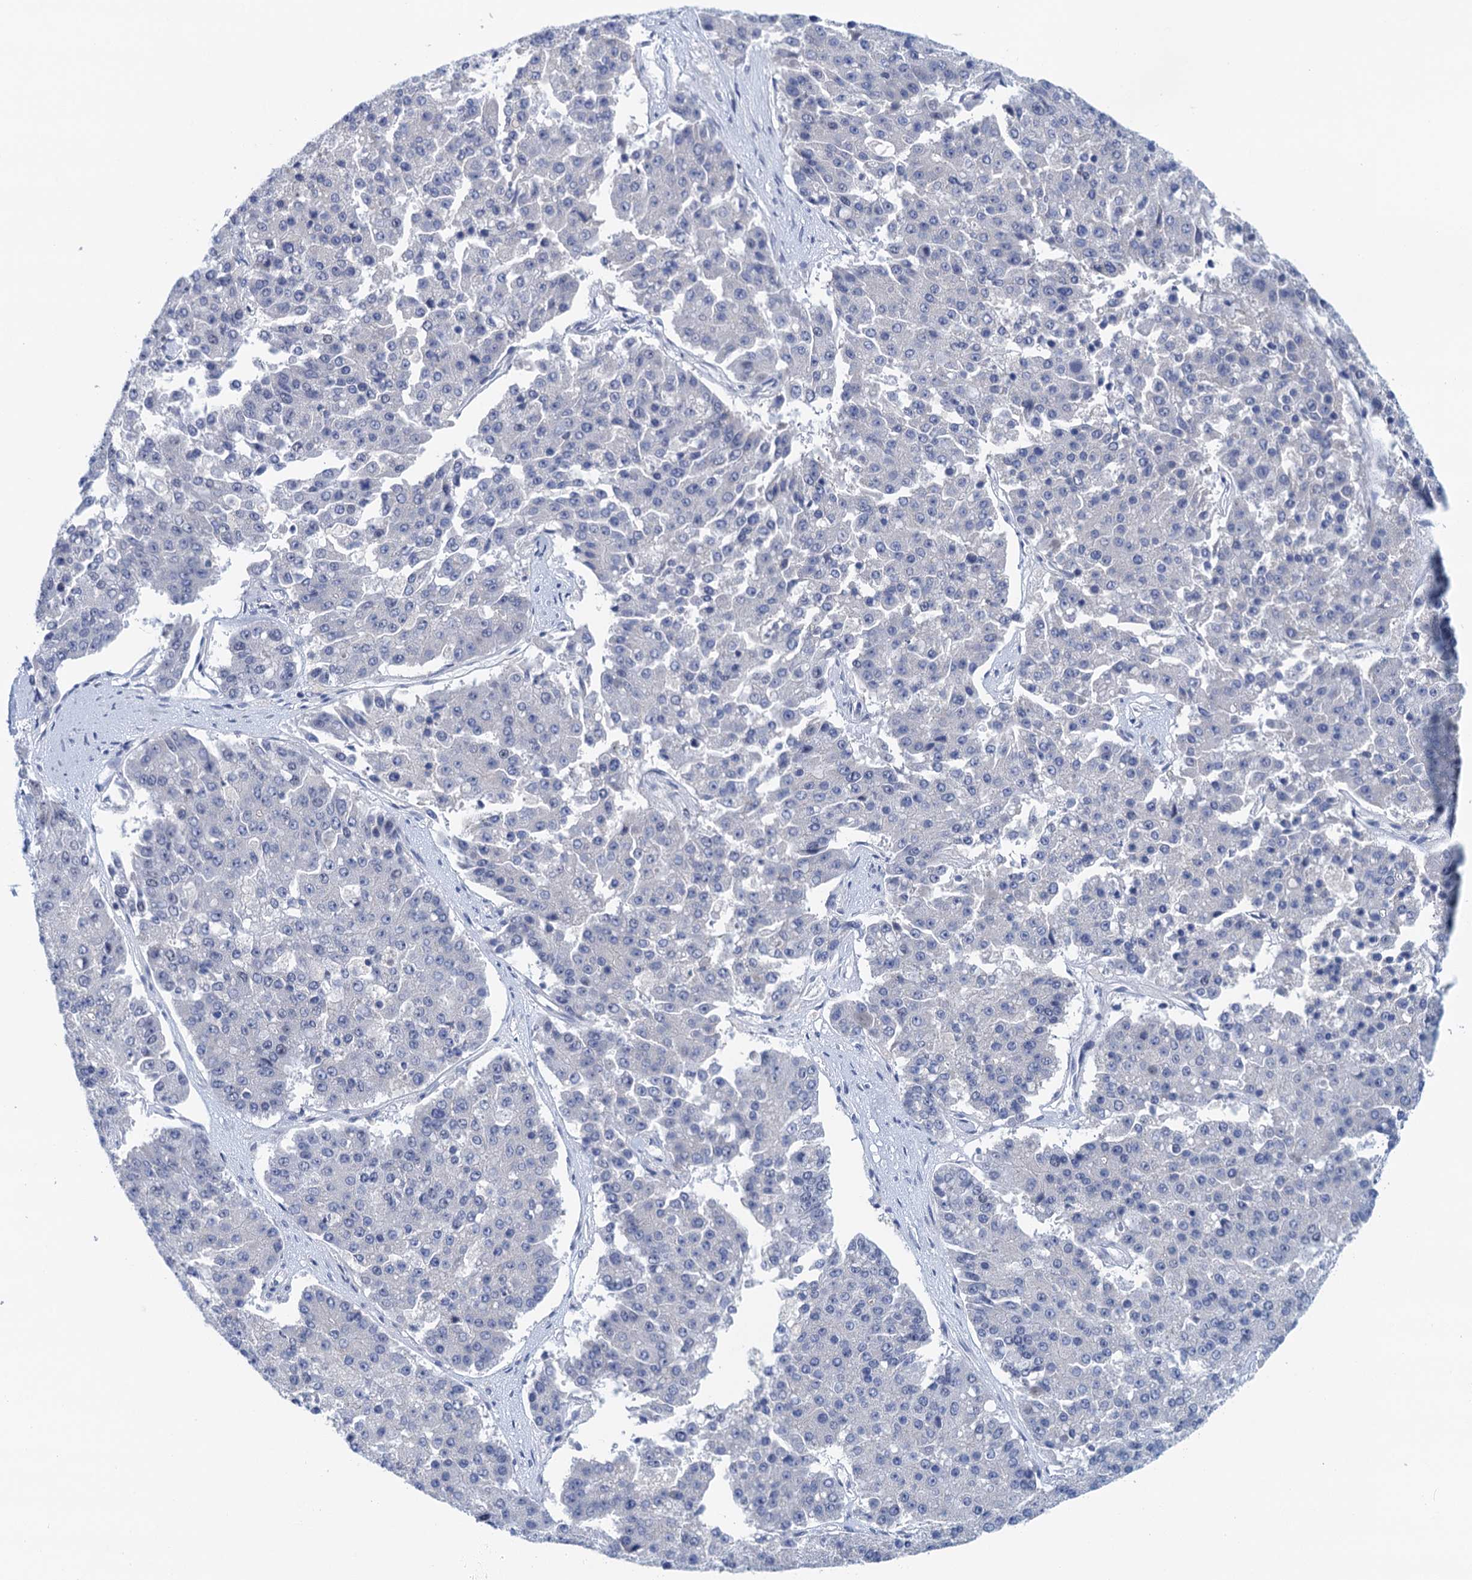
{"staining": {"intensity": "negative", "quantity": "none", "location": "none"}, "tissue": "pancreatic cancer", "cell_type": "Tumor cells", "image_type": "cancer", "snomed": [{"axis": "morphology", "description": "Adenocarcinoma, NOS"}, {"axis": "topography", "description": "Pancreas"}], "caption": "Immunohistochemistry photomicrograph of neoplastic tissue: adenocarcinoma (pancreatic) stained with DAB (3,3'-diaminobenzidine) exhibits no significant protein staining in tumor cells.", "gene": "EPS8L1", "patient": {"sex": "male", "age": 50}}